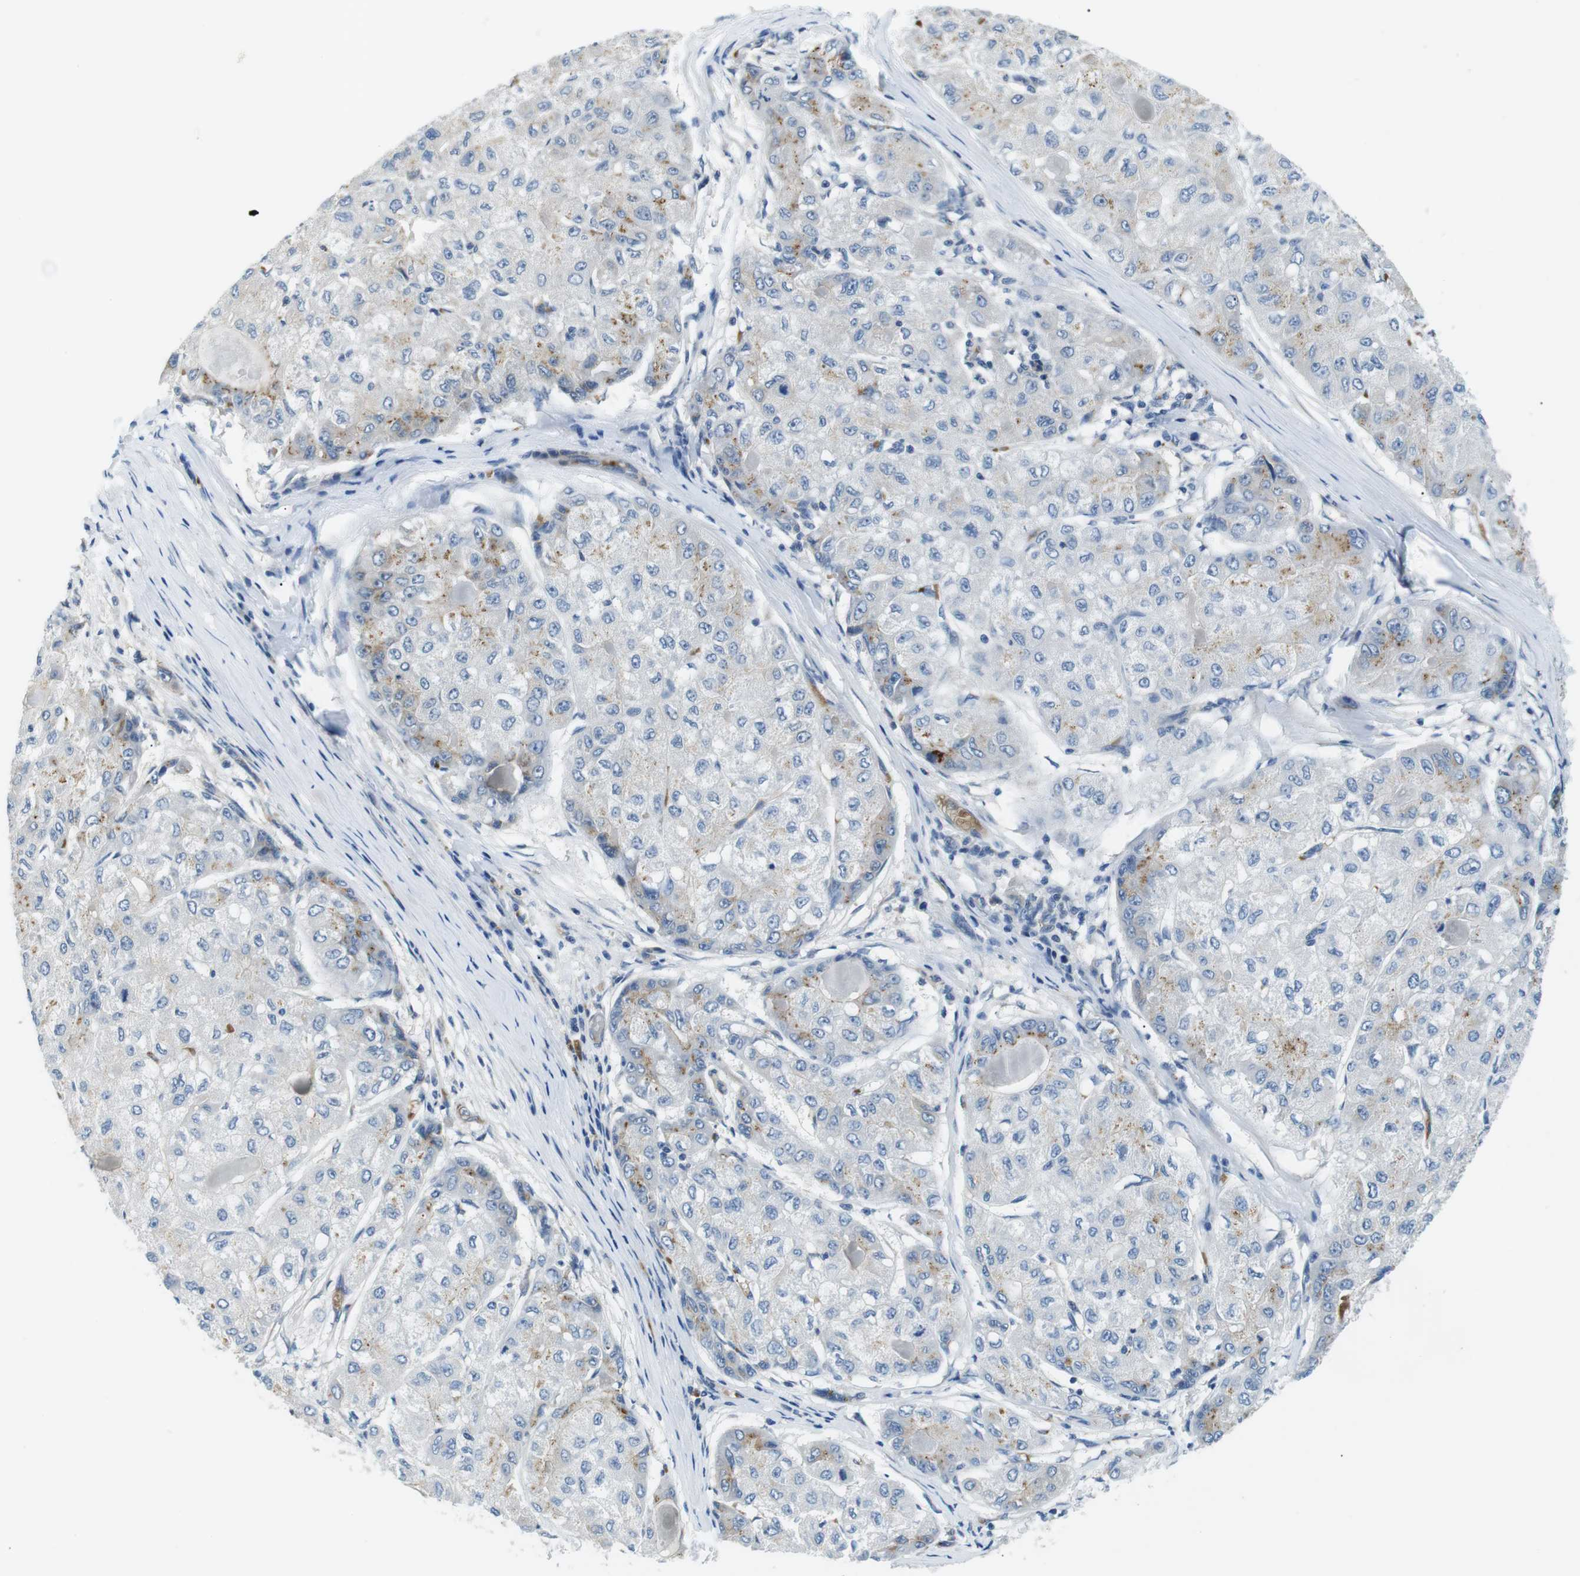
{"staining": {"intensity": "weak", "quantity": "<25%", "location": "cytoplasmic/membranous"}, "tissue": "liver cancer", "cell_type": "Tumor cells", "image_type": "cancer", "snomed": [{"axis": "morphology", "description": "Carcinoma, Hepatocellular, NOS"}, {"axis": "topography", "description": "Liver"}], "caption": "A micrograph of human liver hepatocellular carcinoma is negative for staining in tumor cells.", "gene": "WSCD1", "patient": {"sex": "male", "age": 80}}